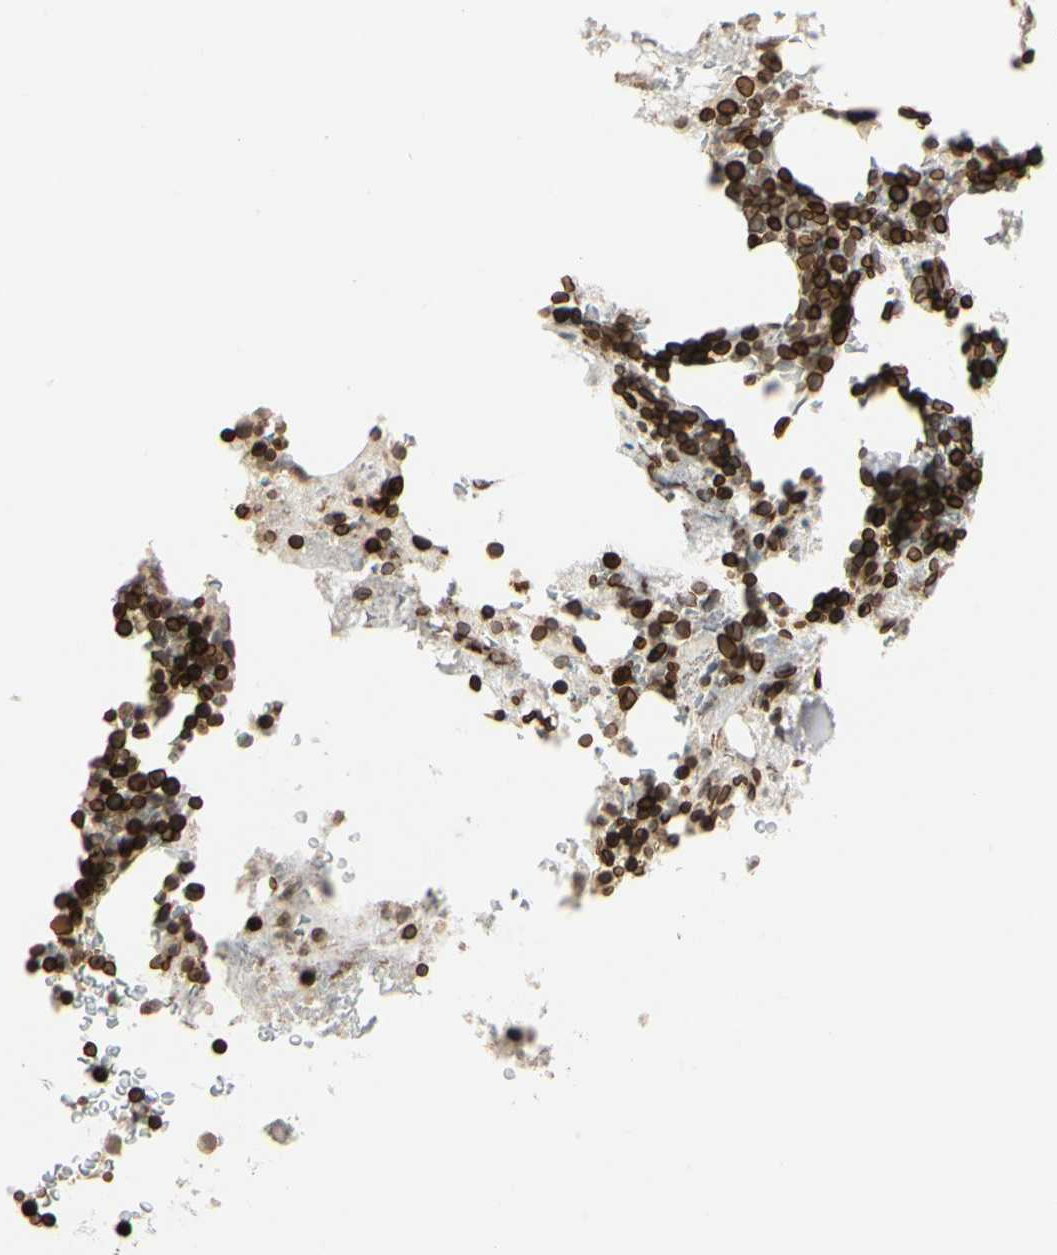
{"staining": {"intensity": "strong", "quantity": ">75%", "location": "cytoplasmic/membranous,nuclear"}, "tissue": "bone marrow", "cell_type": "Hematopoietic cells", "image_type": "normal", "snomed": [{"axis": "morphology", "description": "Normal tissue, NOS"}, {"axis": "topography", "description": "Bone marrow"}], "caption": "Protein staining of benign bone marrow exhibits strong cytoplasmic/membranous,nuclear expression in approximately >75% of hematopoietic cells.", "gene": "TMPO", "patient": {"sex": "male"}}